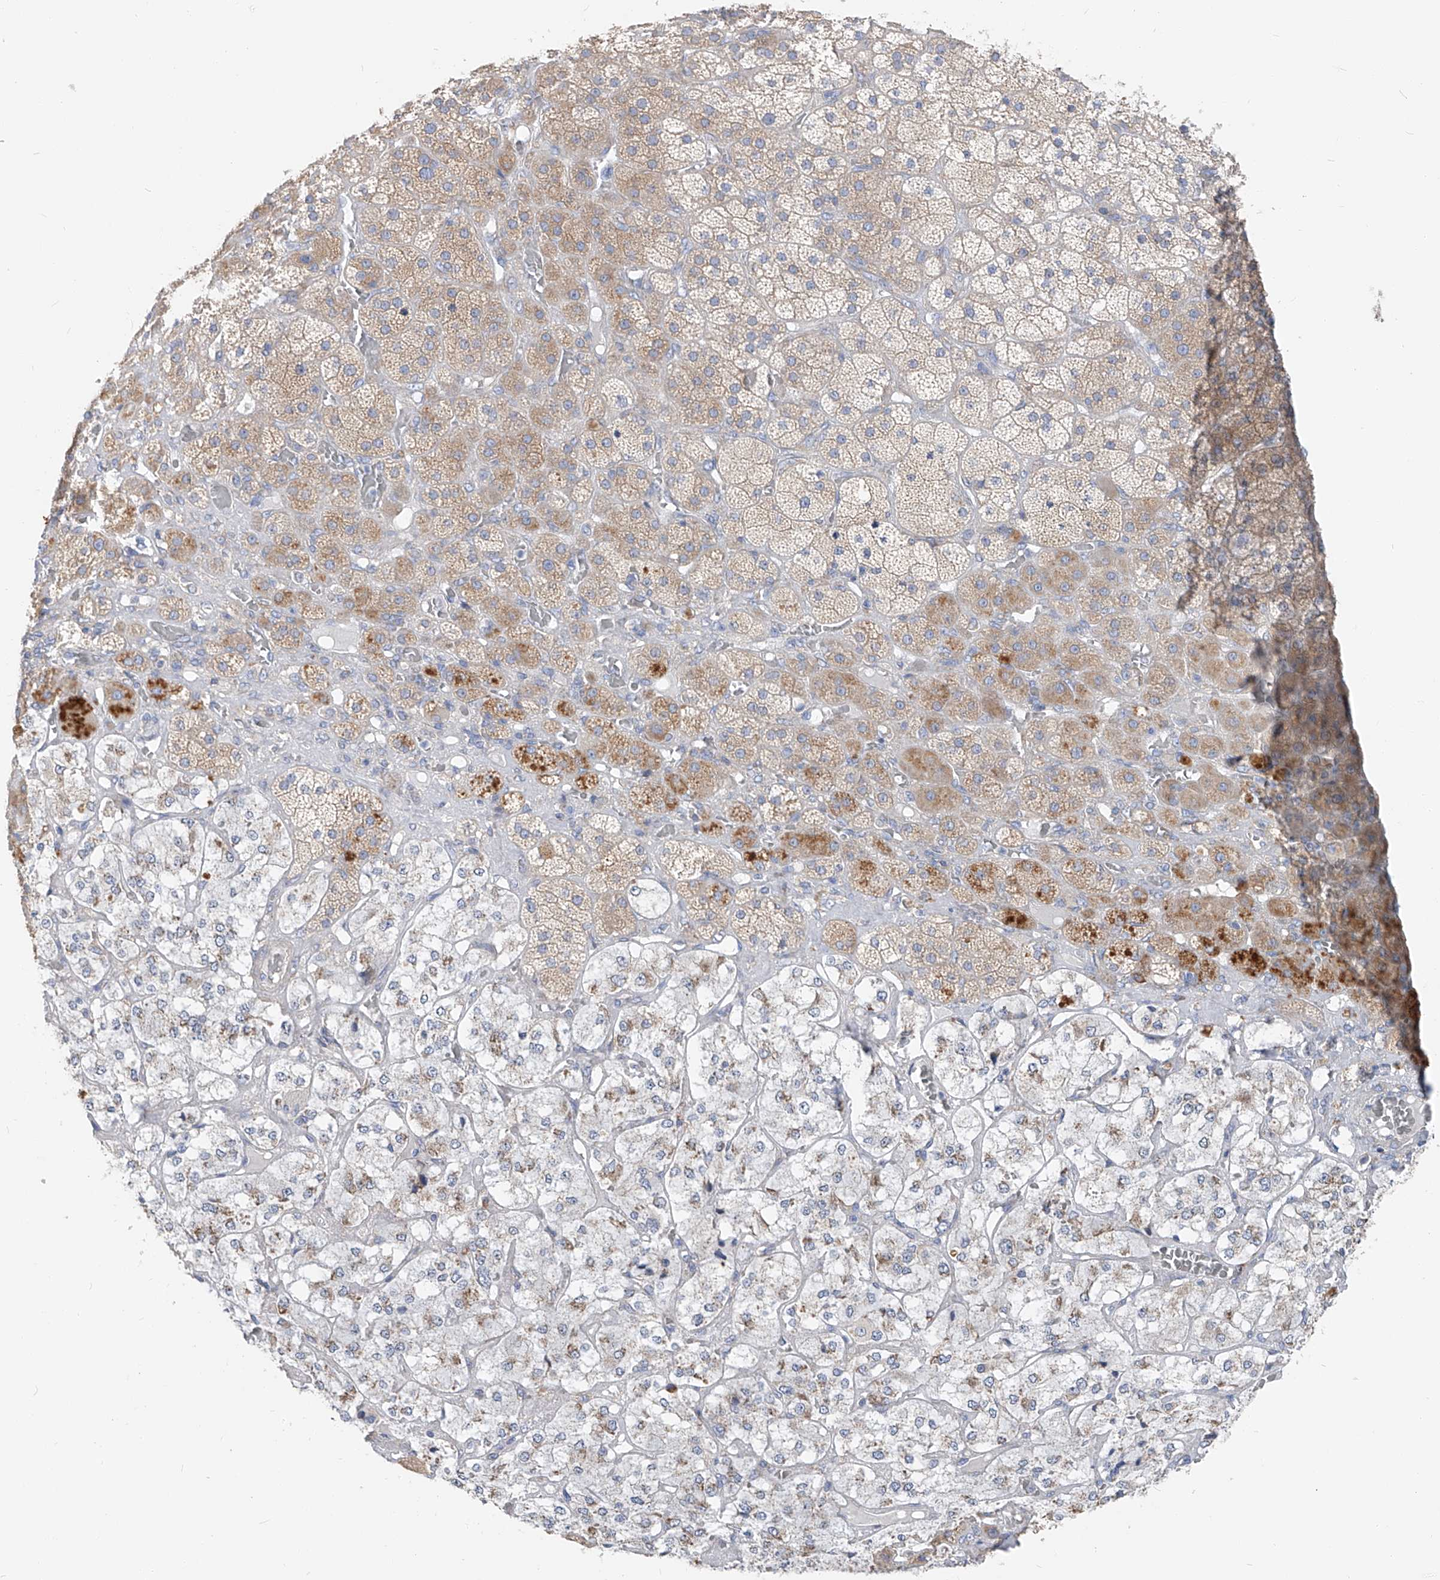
{"staining": {"intensity": "moderate", "quantity": "25%-75%", "location": "cytoplasmic/membranous"}, "tissue": "adrenal gland", "cell_type": "Glandular cells", "image_type": "normal", "snomed": [{"axis": "morphology", "description": "Normal tissue, NOS"}, {"axis": "topography", "description": "Adrenal gland"}], "caption": "High-power microscopy captured an immunohistochemistry (IHC) image of benign adrenal gland, revealing moderate cytoplasmic/membranous positivity in approximately 25%-75% of glandular cells. (Stains: DAB (3,3'-diaminobenzidine) in brown, nuclei in blue, Microscopy: brightfield microscopy at high magnification).", "gene": "UFL1", "patient": {"sex": "male", "age": 57}}